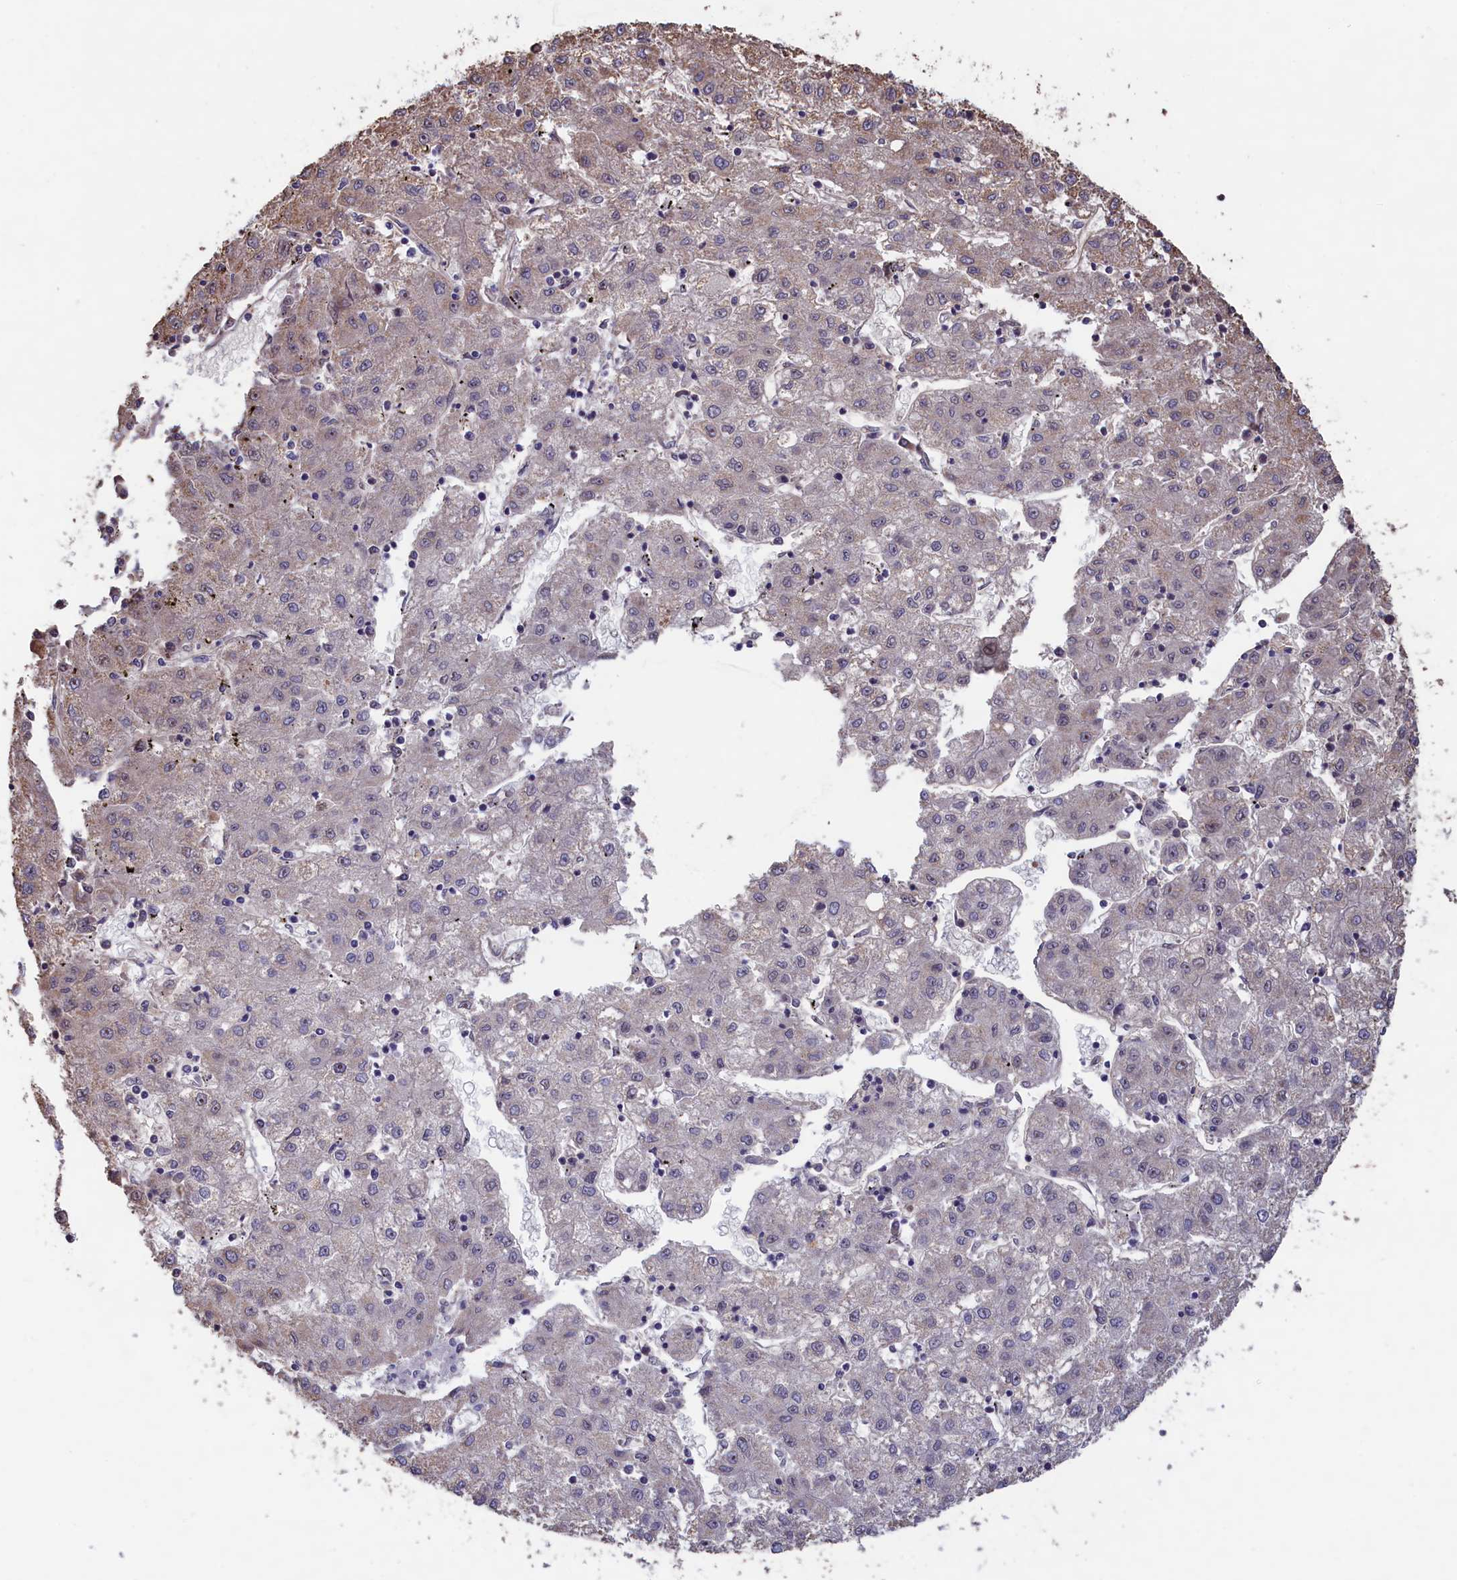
{"staining": {"intensity": "weak", "quantity": "<25%", "location": "cytoplasmic/membranous"}, "tissue": "liver cancer", "cell_type": "Tumor cells", "image_type": "cancer", "snomed": [{"axis": "morphology", "description": "Carcinoma, Hepatocellular, NOS"}, {"axis": "topography", "description": "Liver"}], "caption": "A photomicrograph of human hepatocellular carcinoma (liver) is negative for staining in tumor cells.", "gene": "ZNF816", "patient": {"sex": "male", "age": 72}}